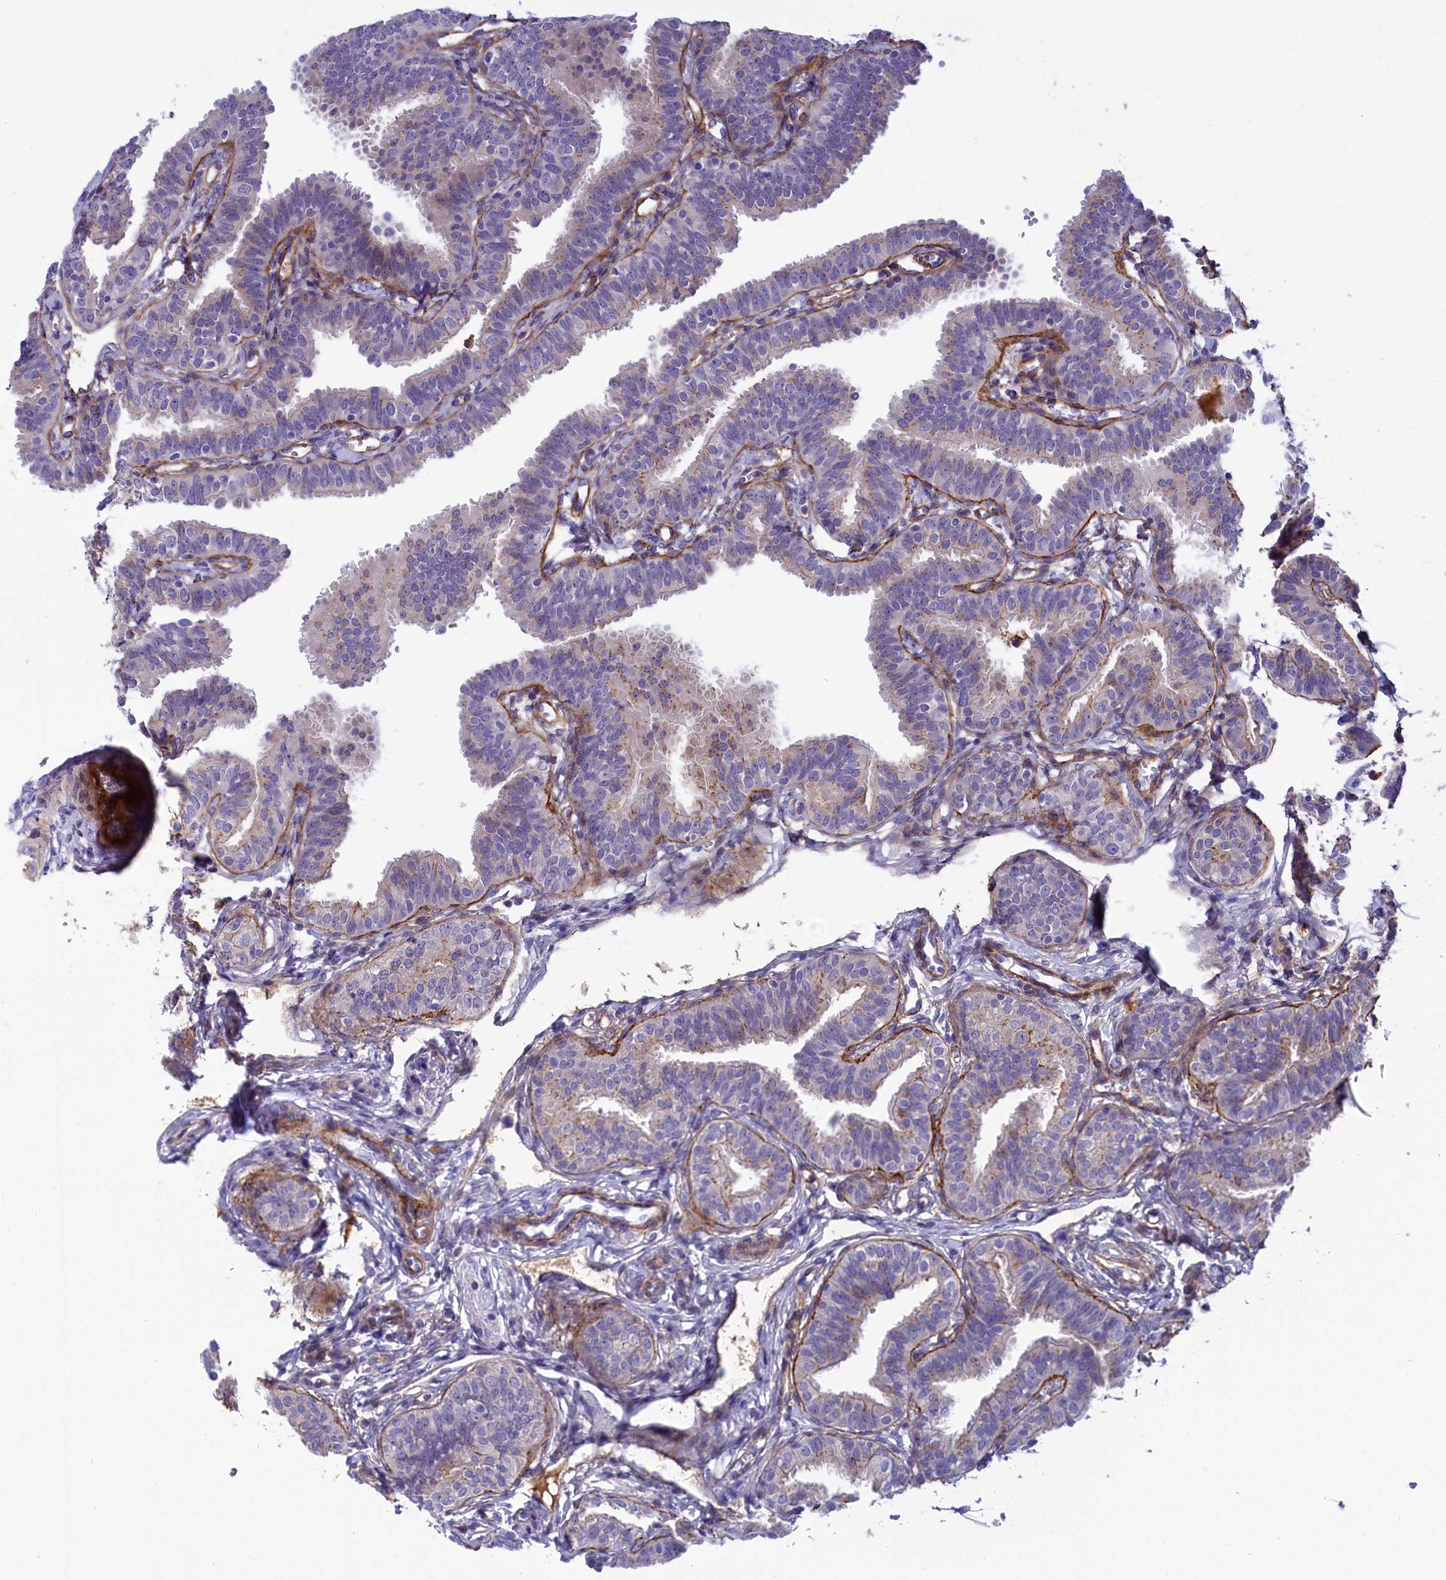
{"staining": {"intensity": "weak", "quantity": "25%-75%", "location": "cytoplasmic/membranous"}, "tissue": "fallopian tube", "cell_type": "Glandular cells", "image_type": "normal", "snomed": [{"axis": "morphology", "description": "Normal tissue, NOS"}, {"axis": "topography", "description": "Fallopian tube"}], "caption": "Immunohistochemistry (DAB (3,3'-diaminobenzidine)) staining of normal fallopian tube exhibits weak cytoplasmic/membranous protein positivity in about 25%-75% of glandular cells. (brown staining indicates protein expression, while blue staining denotes nuclei).", "gene": "LOXL1", "patient": {"sex": "female", "age": 35}}